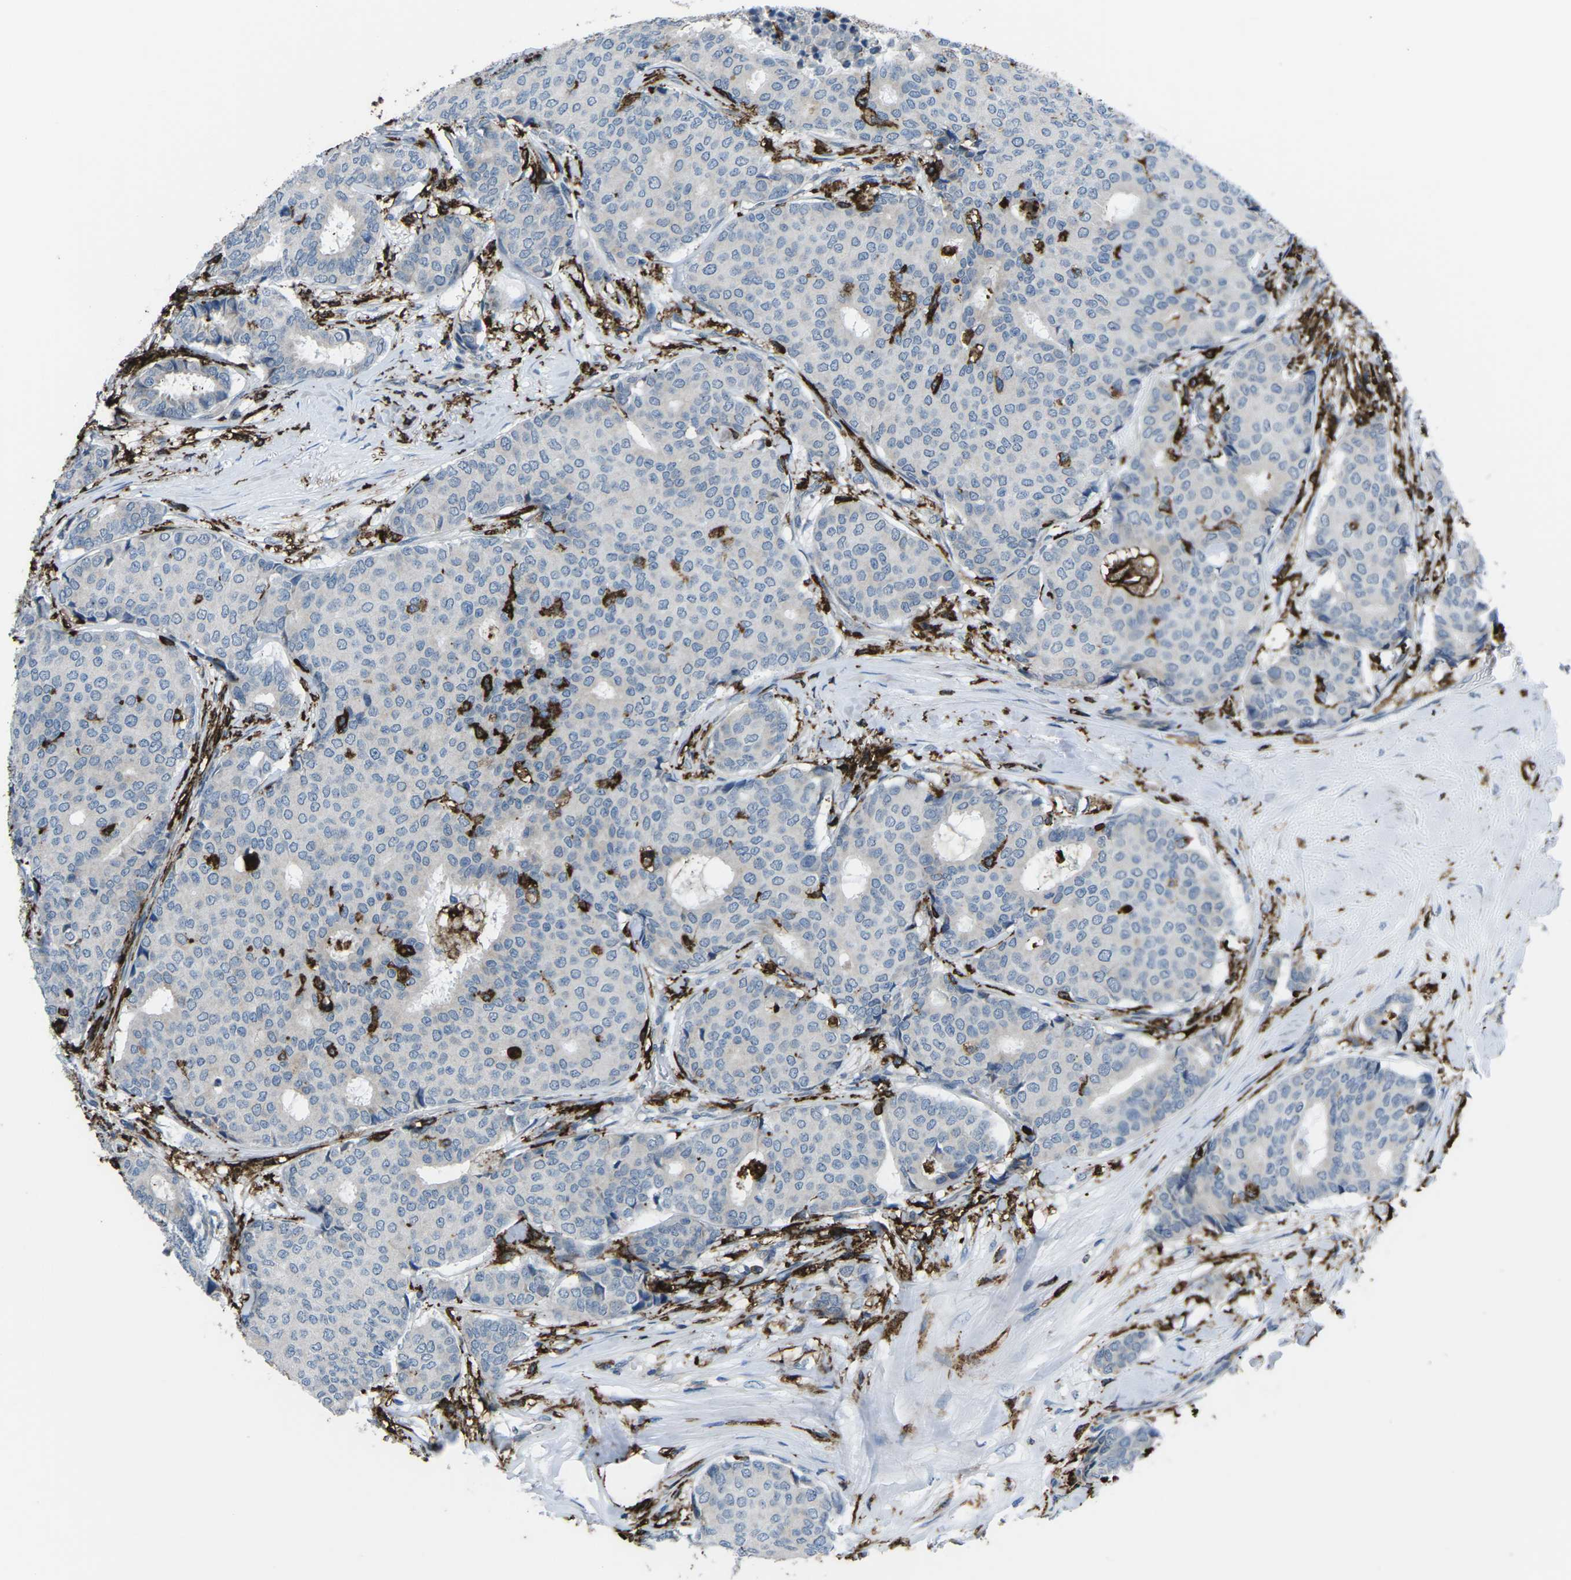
{"staining": {"intensity": "negative", "quantity": "none", "location": "none"}, "tissue": "breast cancer", "cell_type": "Tumor cells", "image_type": "cancer", "snomed": [{"axis": "morphology", "description": "Duct carcinoma"}, {"axis": "topography", "description": "Breast"}], "caption": "This is a histopathology image of IHC staining of intraductal carcinoma (breast), which shows no expression in tumor cells.", "gene": "PTPN1", "patient": {"sex": "female", "age": 75}}